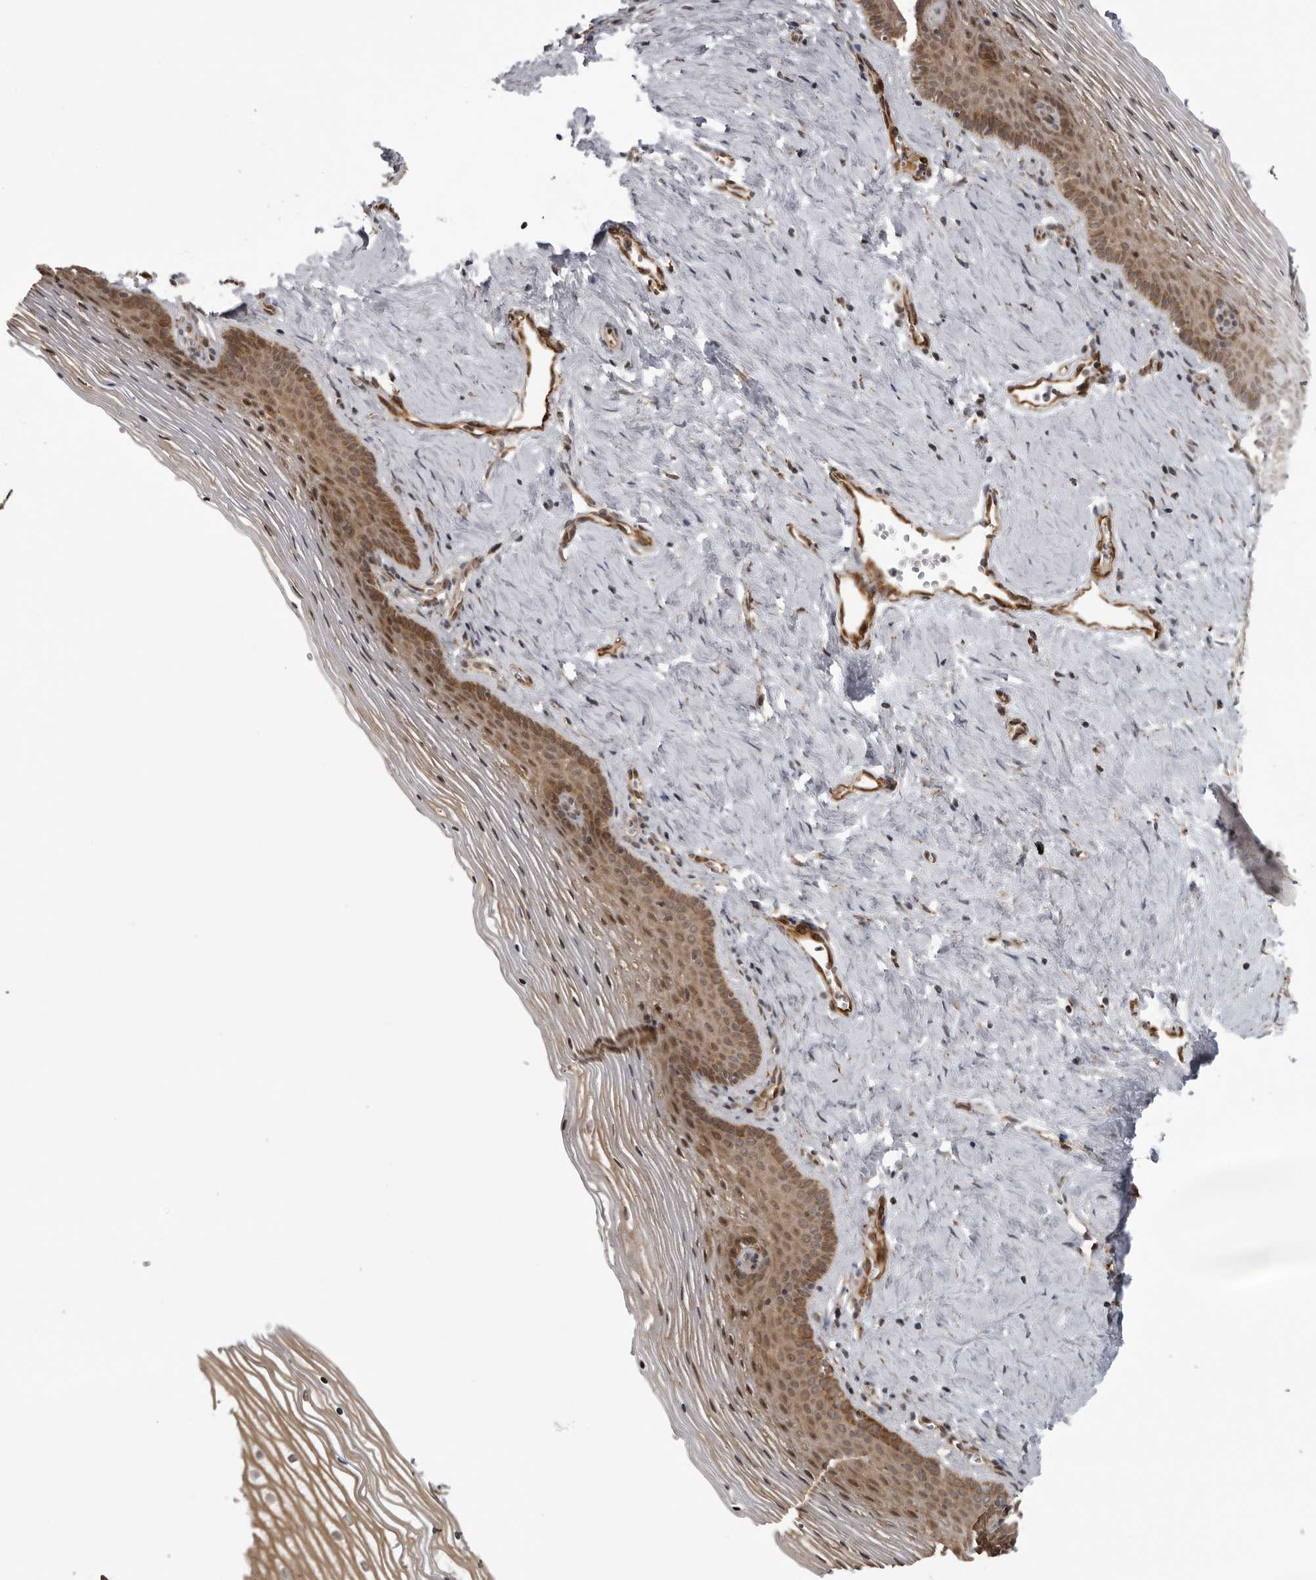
{"staining": {"intensity": "moderate", "quantity": ">75%", "location": "cytoplasmic/membranous"}, "tissue": "vagina", "cell_type": "Squamous epithelial cells", "image_type": "normal", "snomed": [{"axis": "morphology", "description": "Normal tissue, NOS"}, {"axis": "topography", "description": "Vagina"}], "caption": "The histopathology image demonstrates staining of benign vagina, revealing moderate cytoplasmic/membranous protein expression (brown color) within squamous epithelial cells. (Stains: DAB in brown, nuclei in blue, Microscopy: brightfield microscopy at high magnification).", "gene": "DNAH14", "patient": {"sex": "female", "age": 32}}